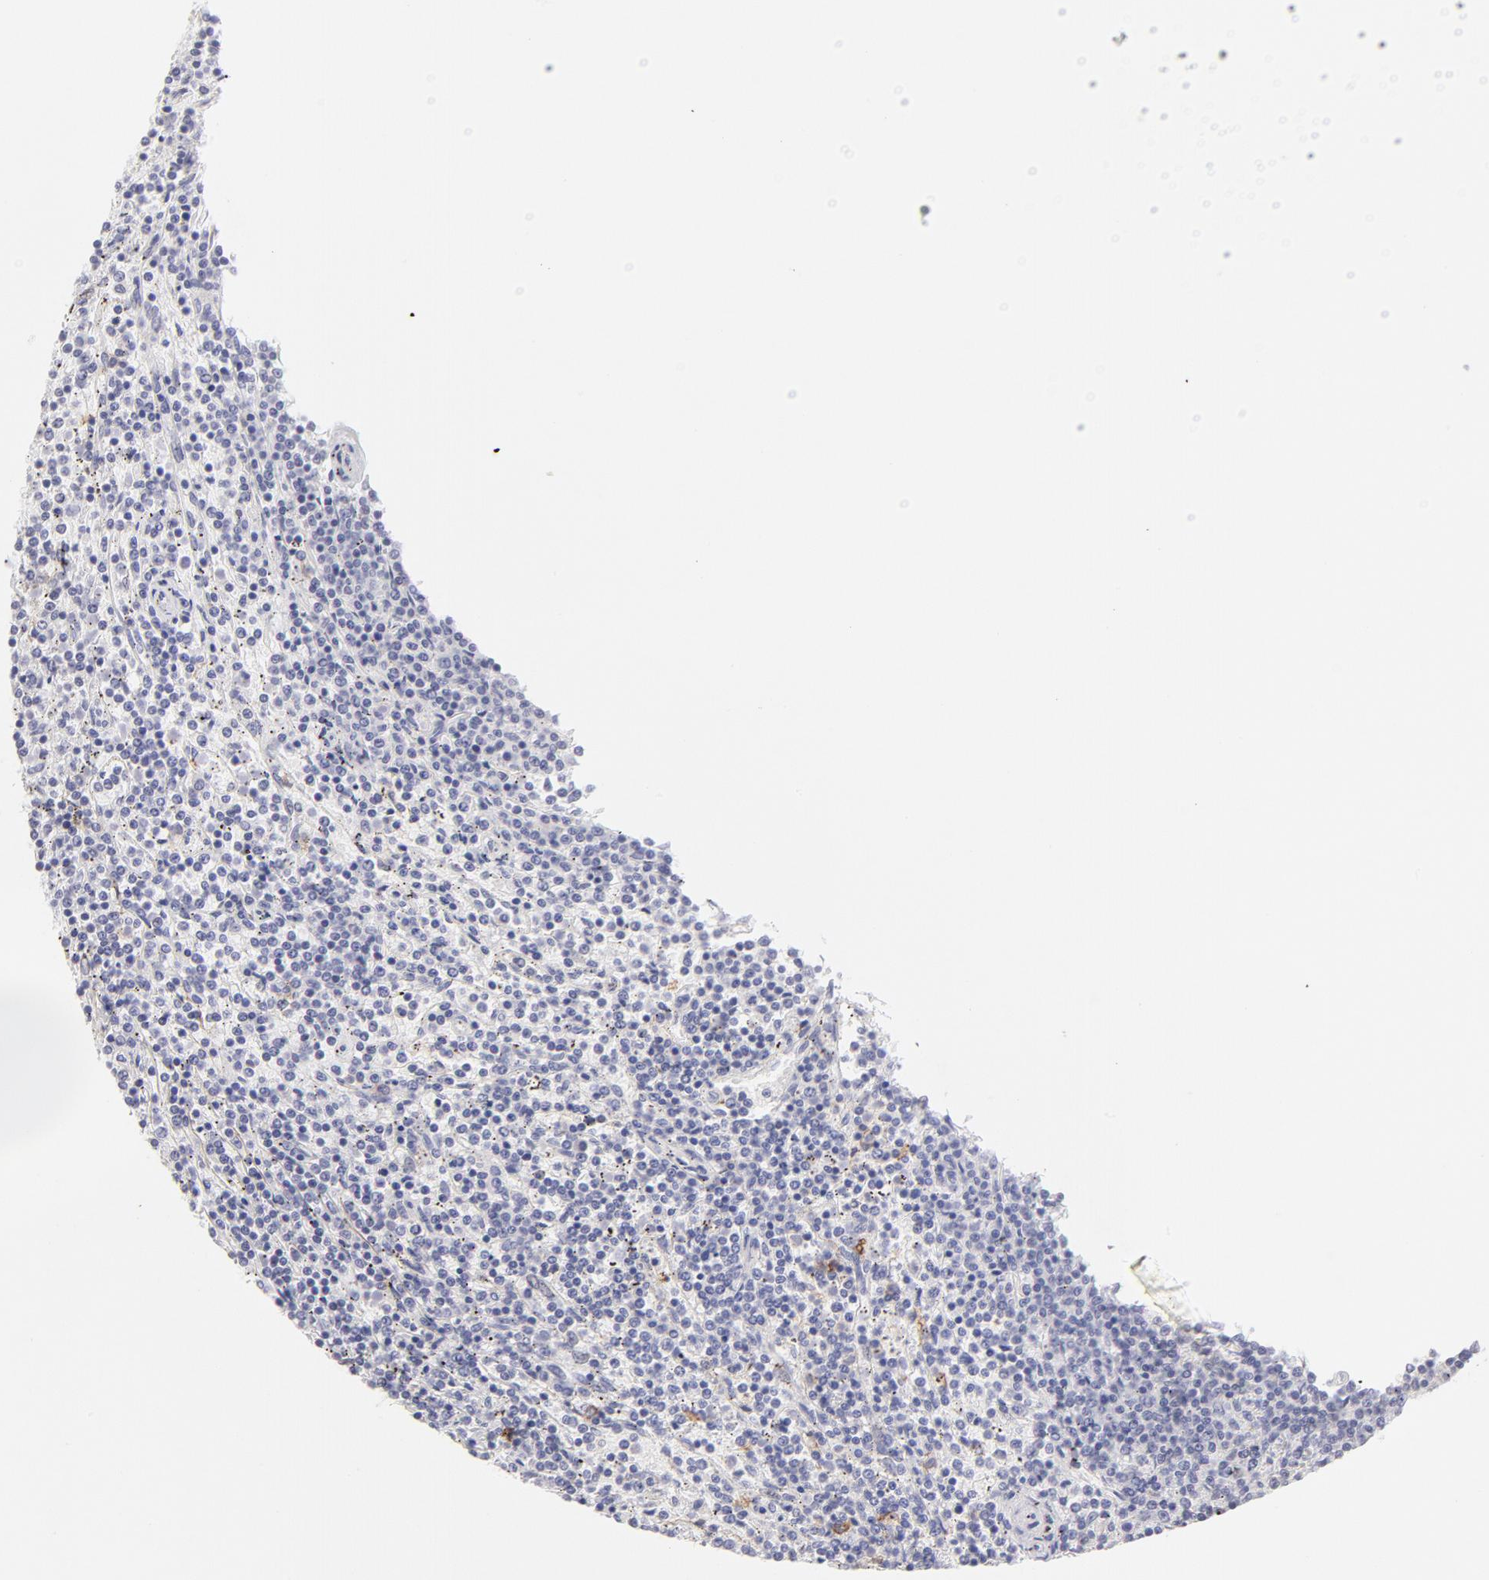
{"staining": {"intensity": "negative", "quantity": "none", "location": "none"}, "tissue": "lymphoma", "cell_type": "Tumor cells", "image_type": "cancer", "snomed": [{"axis": "morphology", "description": "Malignant lymphoma, non-Hodgkin's type, Low grade"}, {"axis": "topography", "description": "Spleen"}], "caption": "Tumor cells show no significant protein positivity in low-grade malignant lymphoma, non-Hodgkin's type. (Immunohistochemistry, brightfield microscopy, high magnification).", "gene": "LTB4R", "patient": {"sex": "female", "age": 50}}